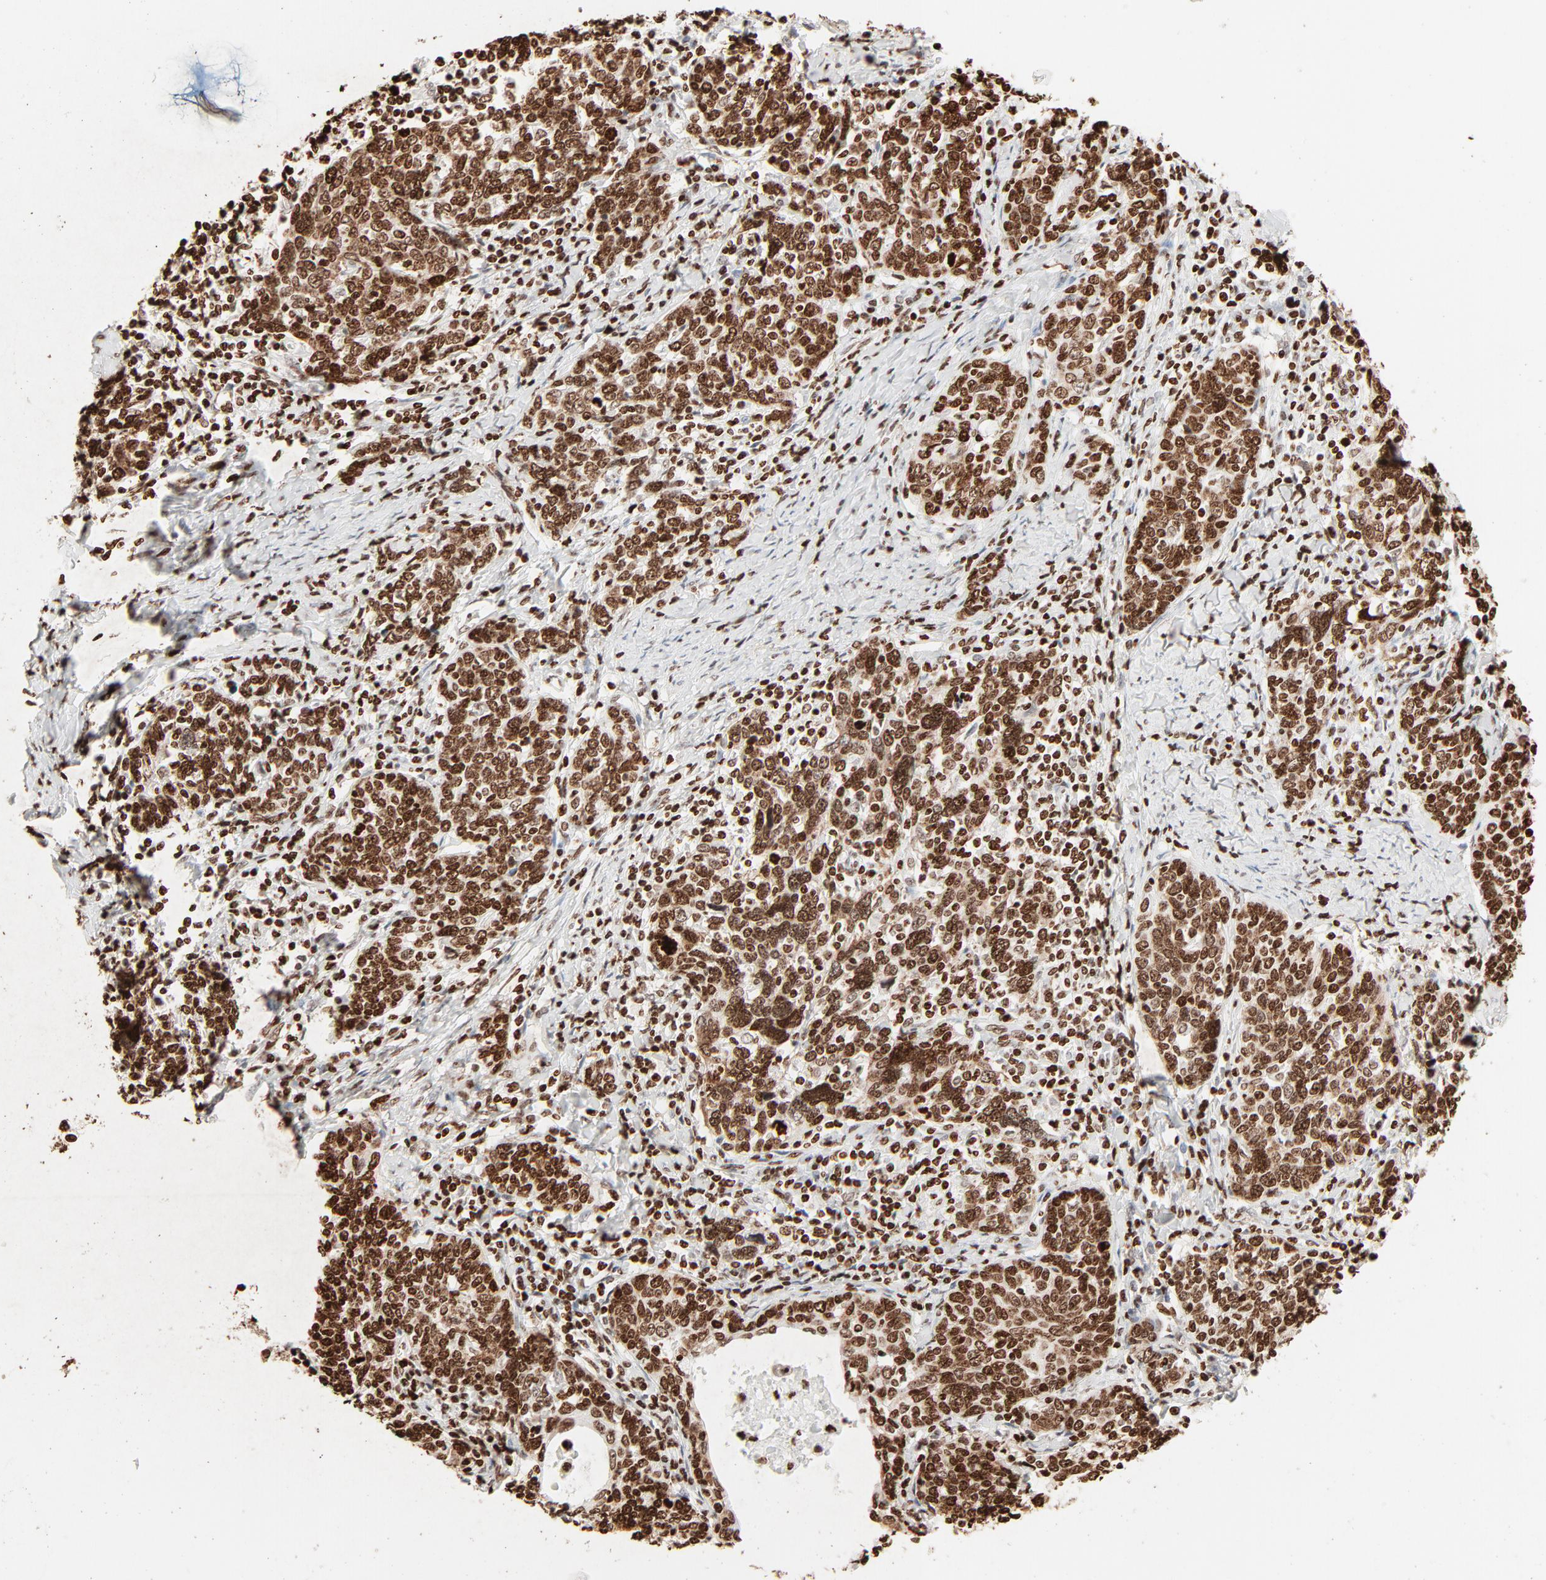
{"staining": {"intensity": "moderate", "quantity": ">75%", "location": "nuclear"}, "tissue": "cervical cancer", "cell_type": "Tumor cells", "image_type": "cancer", "snomed": [{"axis": "morphology", "description": "Squamous cell carcinoma, NOS"}, {"axis": "topography", "description": "Cervix"}], "caption": "Protein staining of squamous cell carcinoma (cervical) tissue reveals moderate nuclear staining in approximately >75% of tumor cells.", "gene": "HMGB2", "patient": {"sex": "female", "age": 41}}